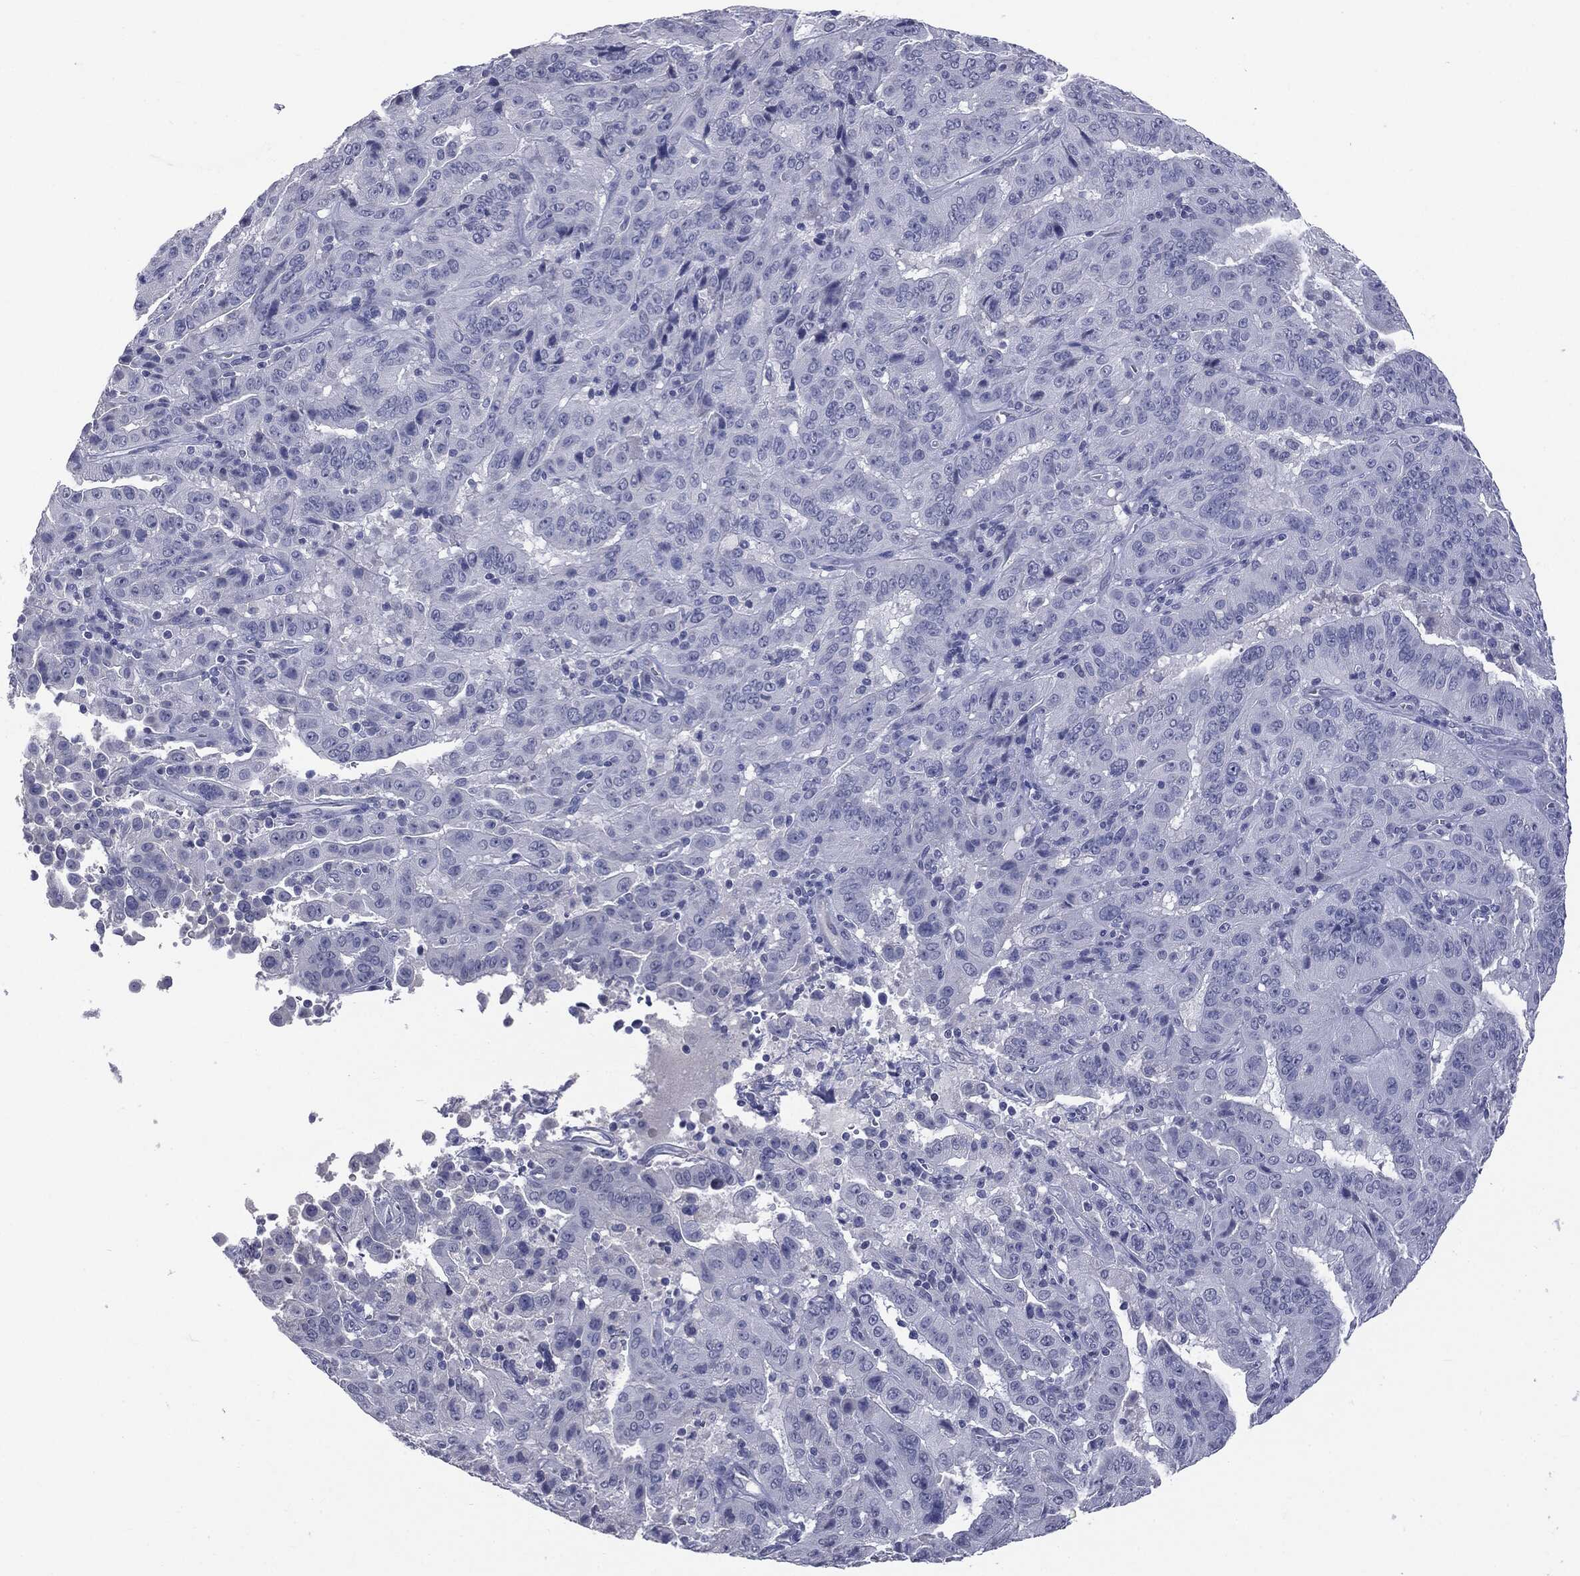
{"staining": {"intensity": "negative", "quantity": "none", "location": "none"}, "tissue": "pancreatic cancer", "cell_type": "Tumor cells", "image_type": "cancer", "snomed": [{"axis": "morphology", "description": "Adenocarcinoma, NOS"}, {"axis": "topography", "description": "Pancreas"}], "caption": "Adenocarcinoma (pancreatic) stained for a protein using IHC displays no positivity tumor cells.", "gene": "TSHB", "patient": {"sex": "male", "age": 63}}